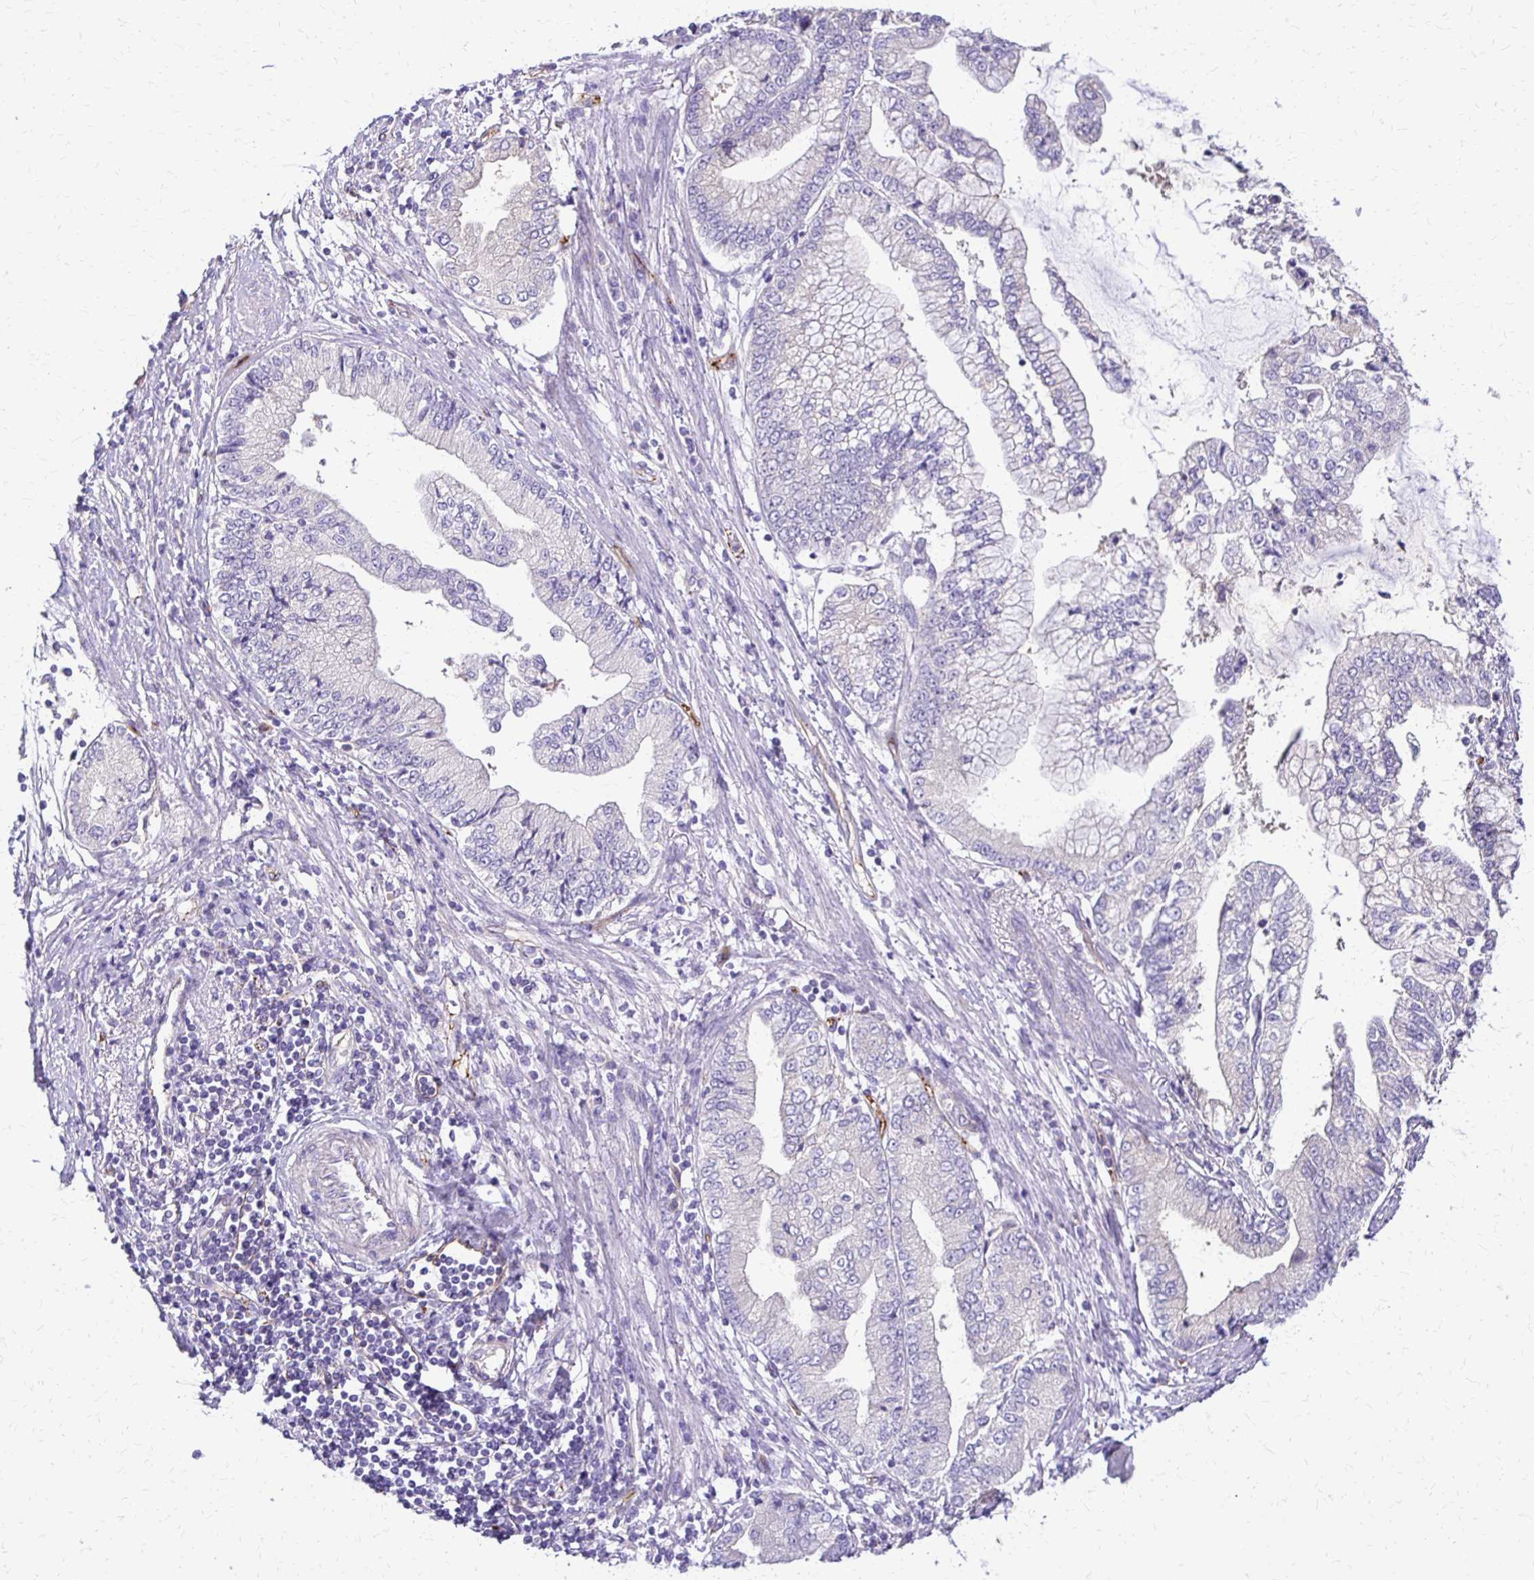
{"staining": {"intensity": "negative", "quantity": "none", "location": "none"}, "tissue": "stomach cancer", "cell_type": "Tumor cells", "image_type": "cancer", "snomed": [{"axis": "morphology", "description": "Adenocarcinoma, NOS"}, {"axis": "topography", "description": "Stomach, upper"}], "caption": "Immunohistochemistry (IHC) of human stomach adenocarcinoma shows no staining in tumor cells. Brightfield microscopy of immunohistochemistry stained with DAB (3,3'-diaminobenzidine) (brown) and hematoxylin (blue), captured at high magnification.", "gene": "TTYH1", "patient": {"sex": "female", "age": 74}}